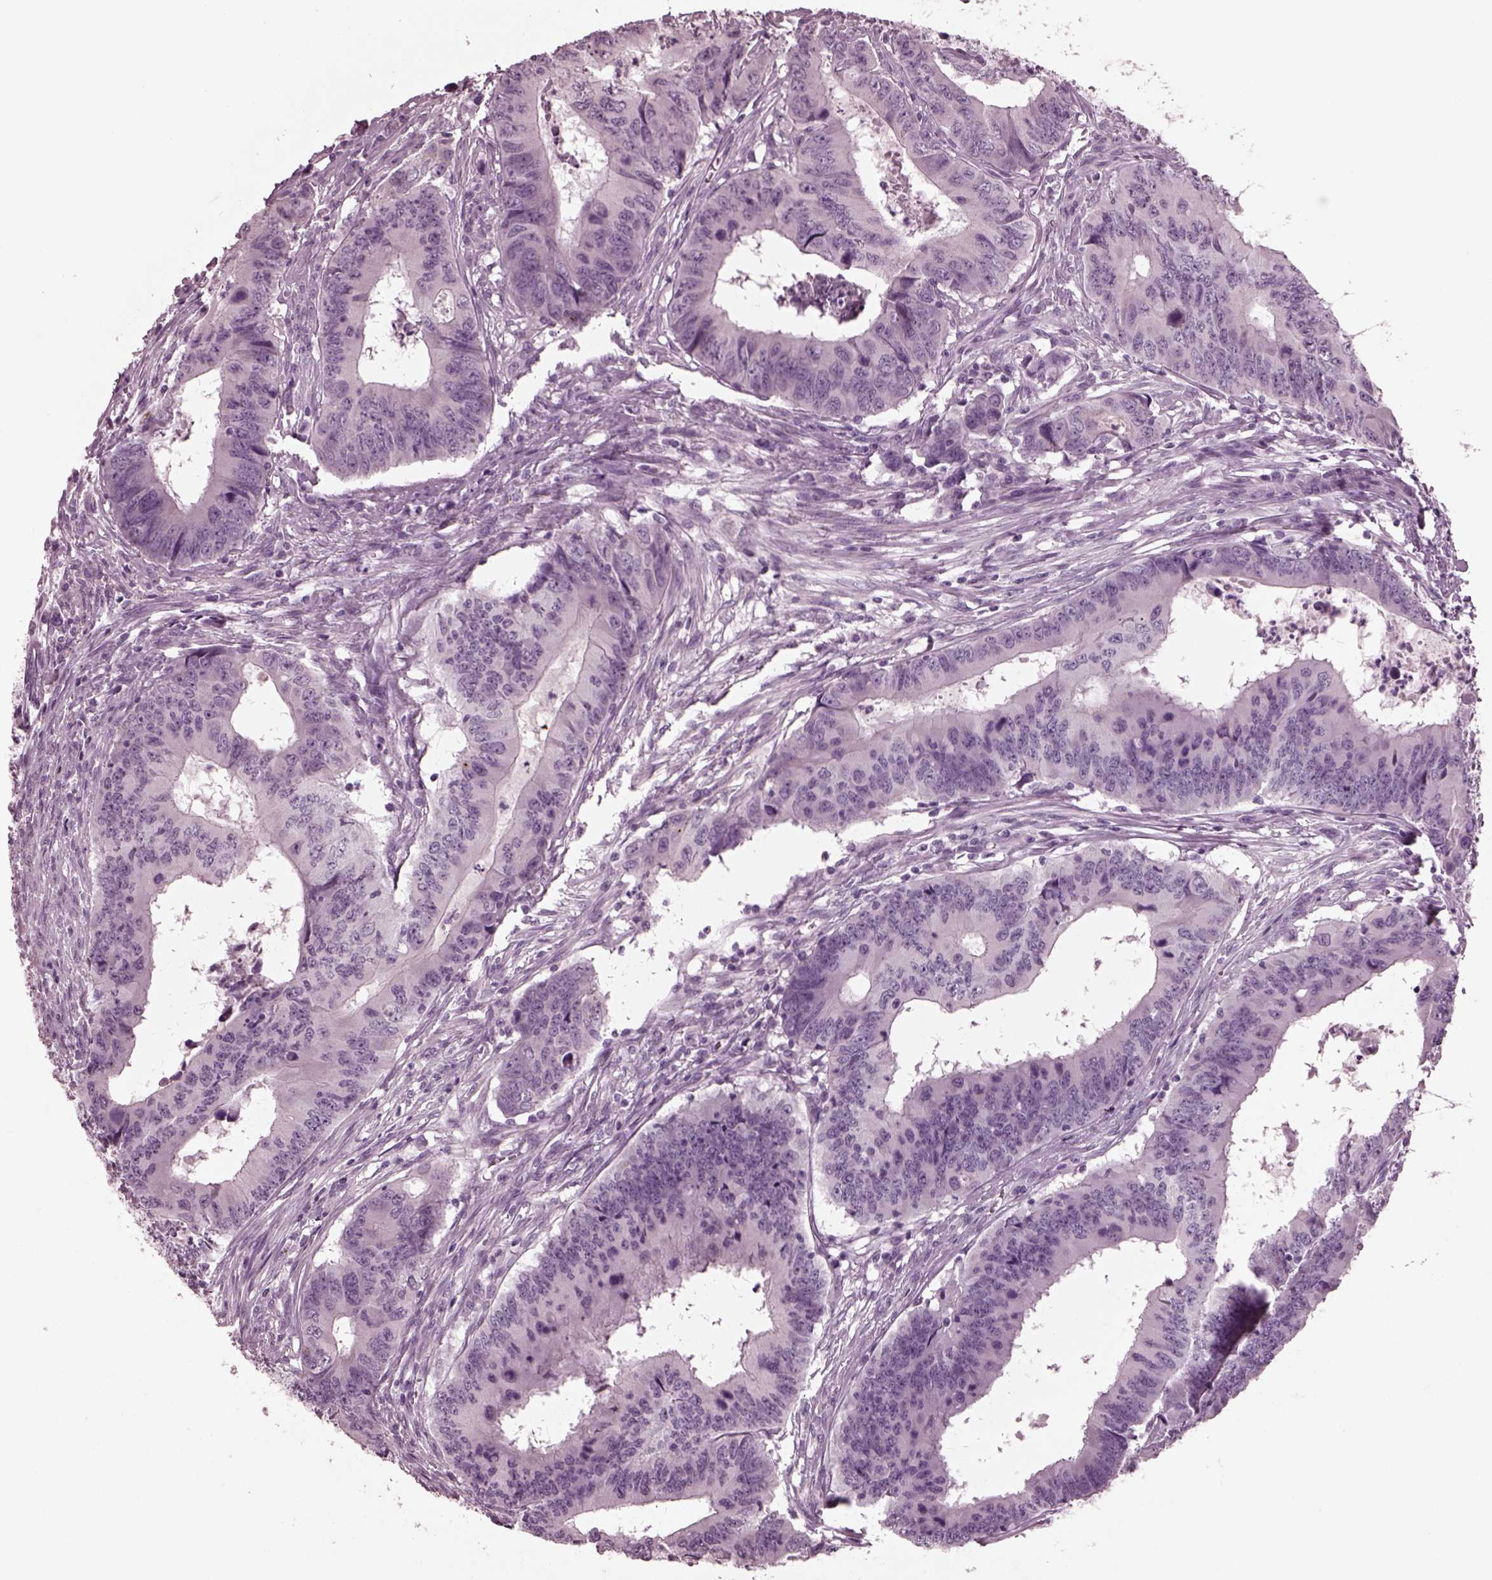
{"staining": {"intensity": "negative", "quantity": "none", "location": "none"}, "tissue": "colorectal cancer", "cell_type": "Tumor cells", "image_type": "cancer", "snomed": [{"axis": "morphology", "description": "Adenocarcinoma, NOS"}, {"axis": "topography", "description": "Colon"}], "caption": "A histopathology image of adenocarcinoma (colorectal) stained for a protein reveals no brown staining in tumor cells.", "gene": "MIB2", "patient": {"sex": "male", "age": 53}}